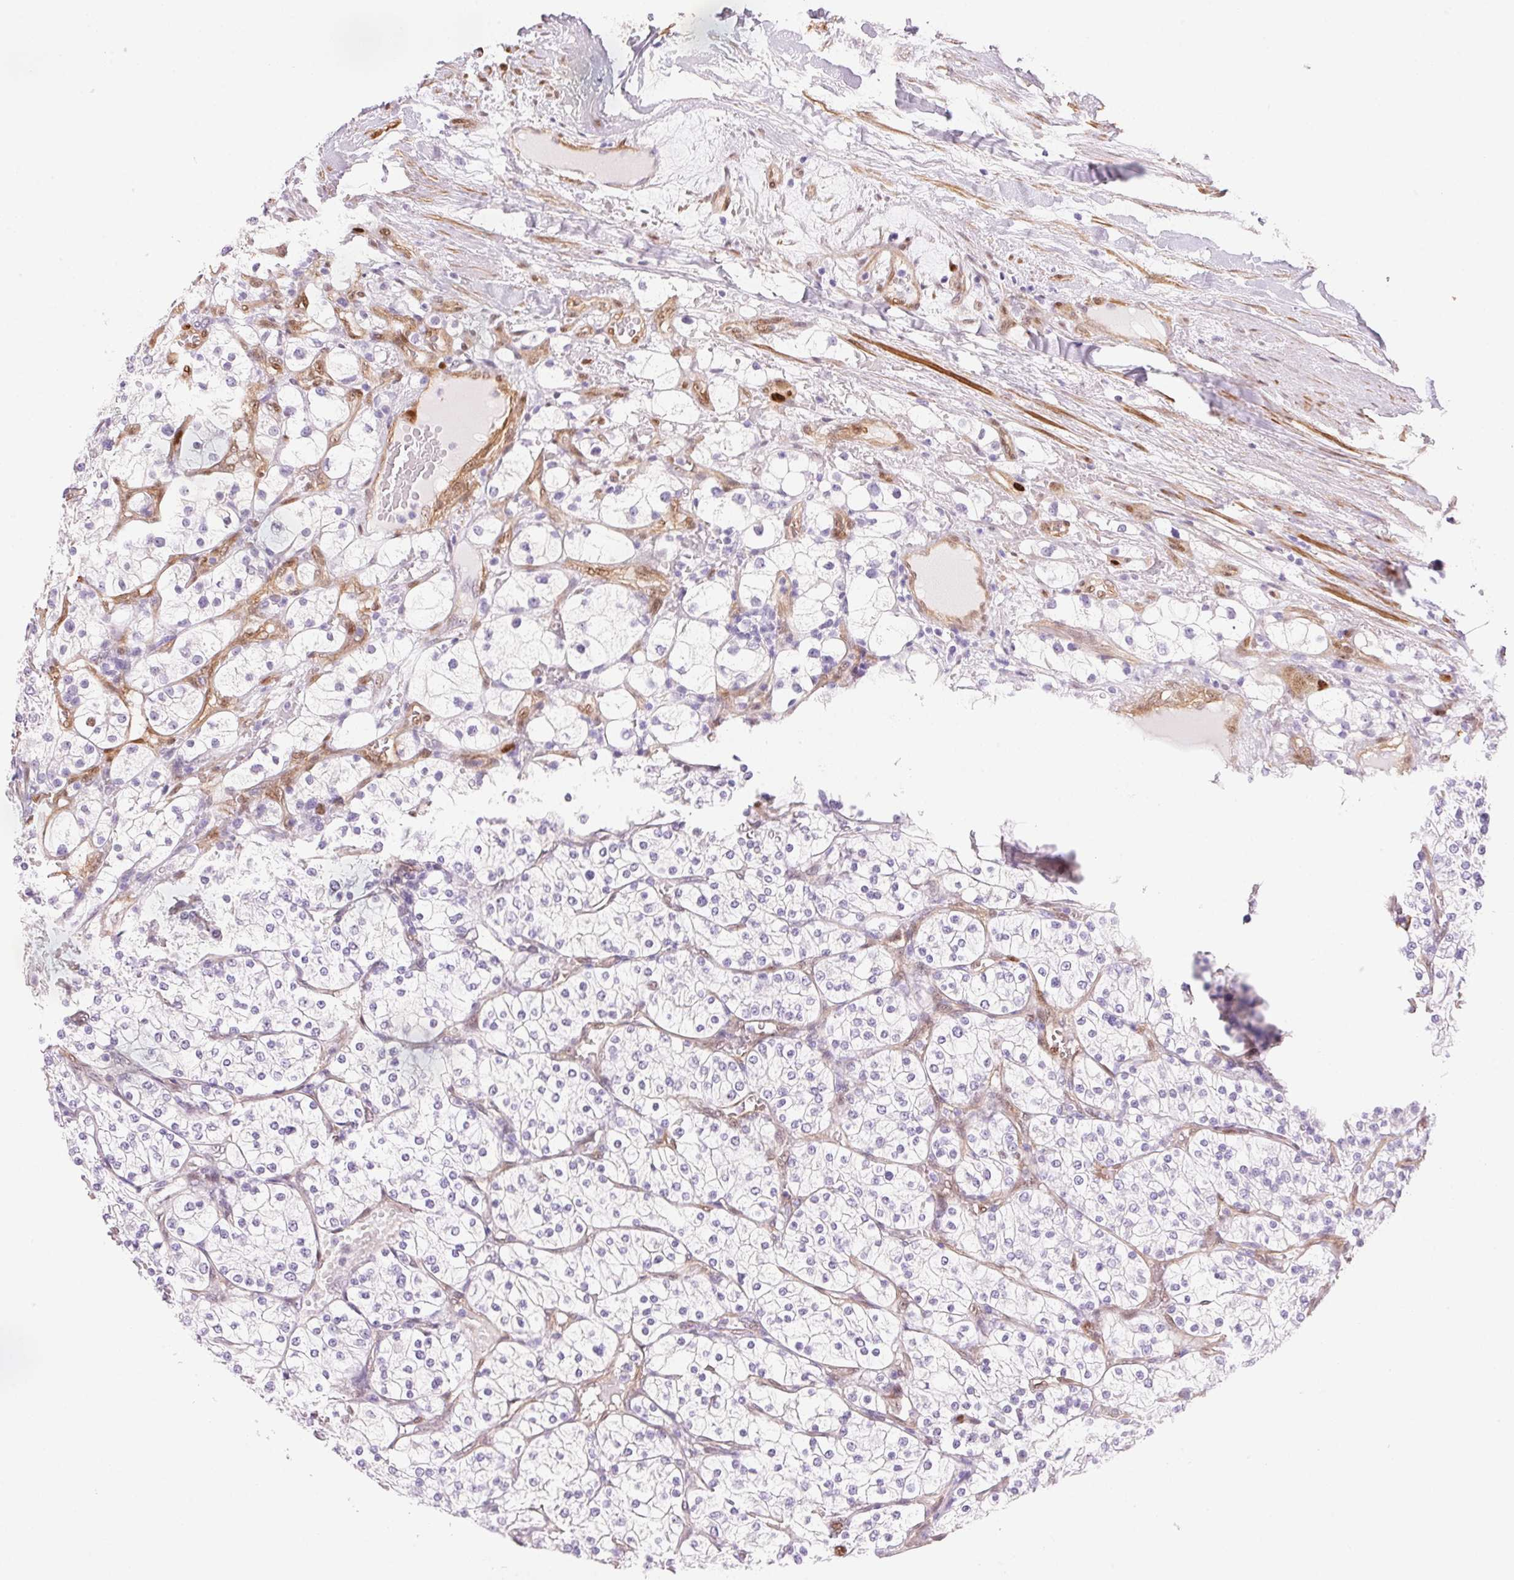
{"staining": {"intensity": "negative", "quantity": "none", "location": "none"}, "tissue": "renal cancer", "cell_type": "Tumor cells", "image_type": "cancer", "snomed": [{"axis": "morphology", "description": "Adenocarcinoma, NOS"}, {"axis": "topography", "description": "Kidney"}], "caption": "Immunohistochemical staining of human renal adenocarcinoma shows no significant staining in tumor cells.", "gene": "SMTN", "patient": {"sex": "male", "age": 80}}